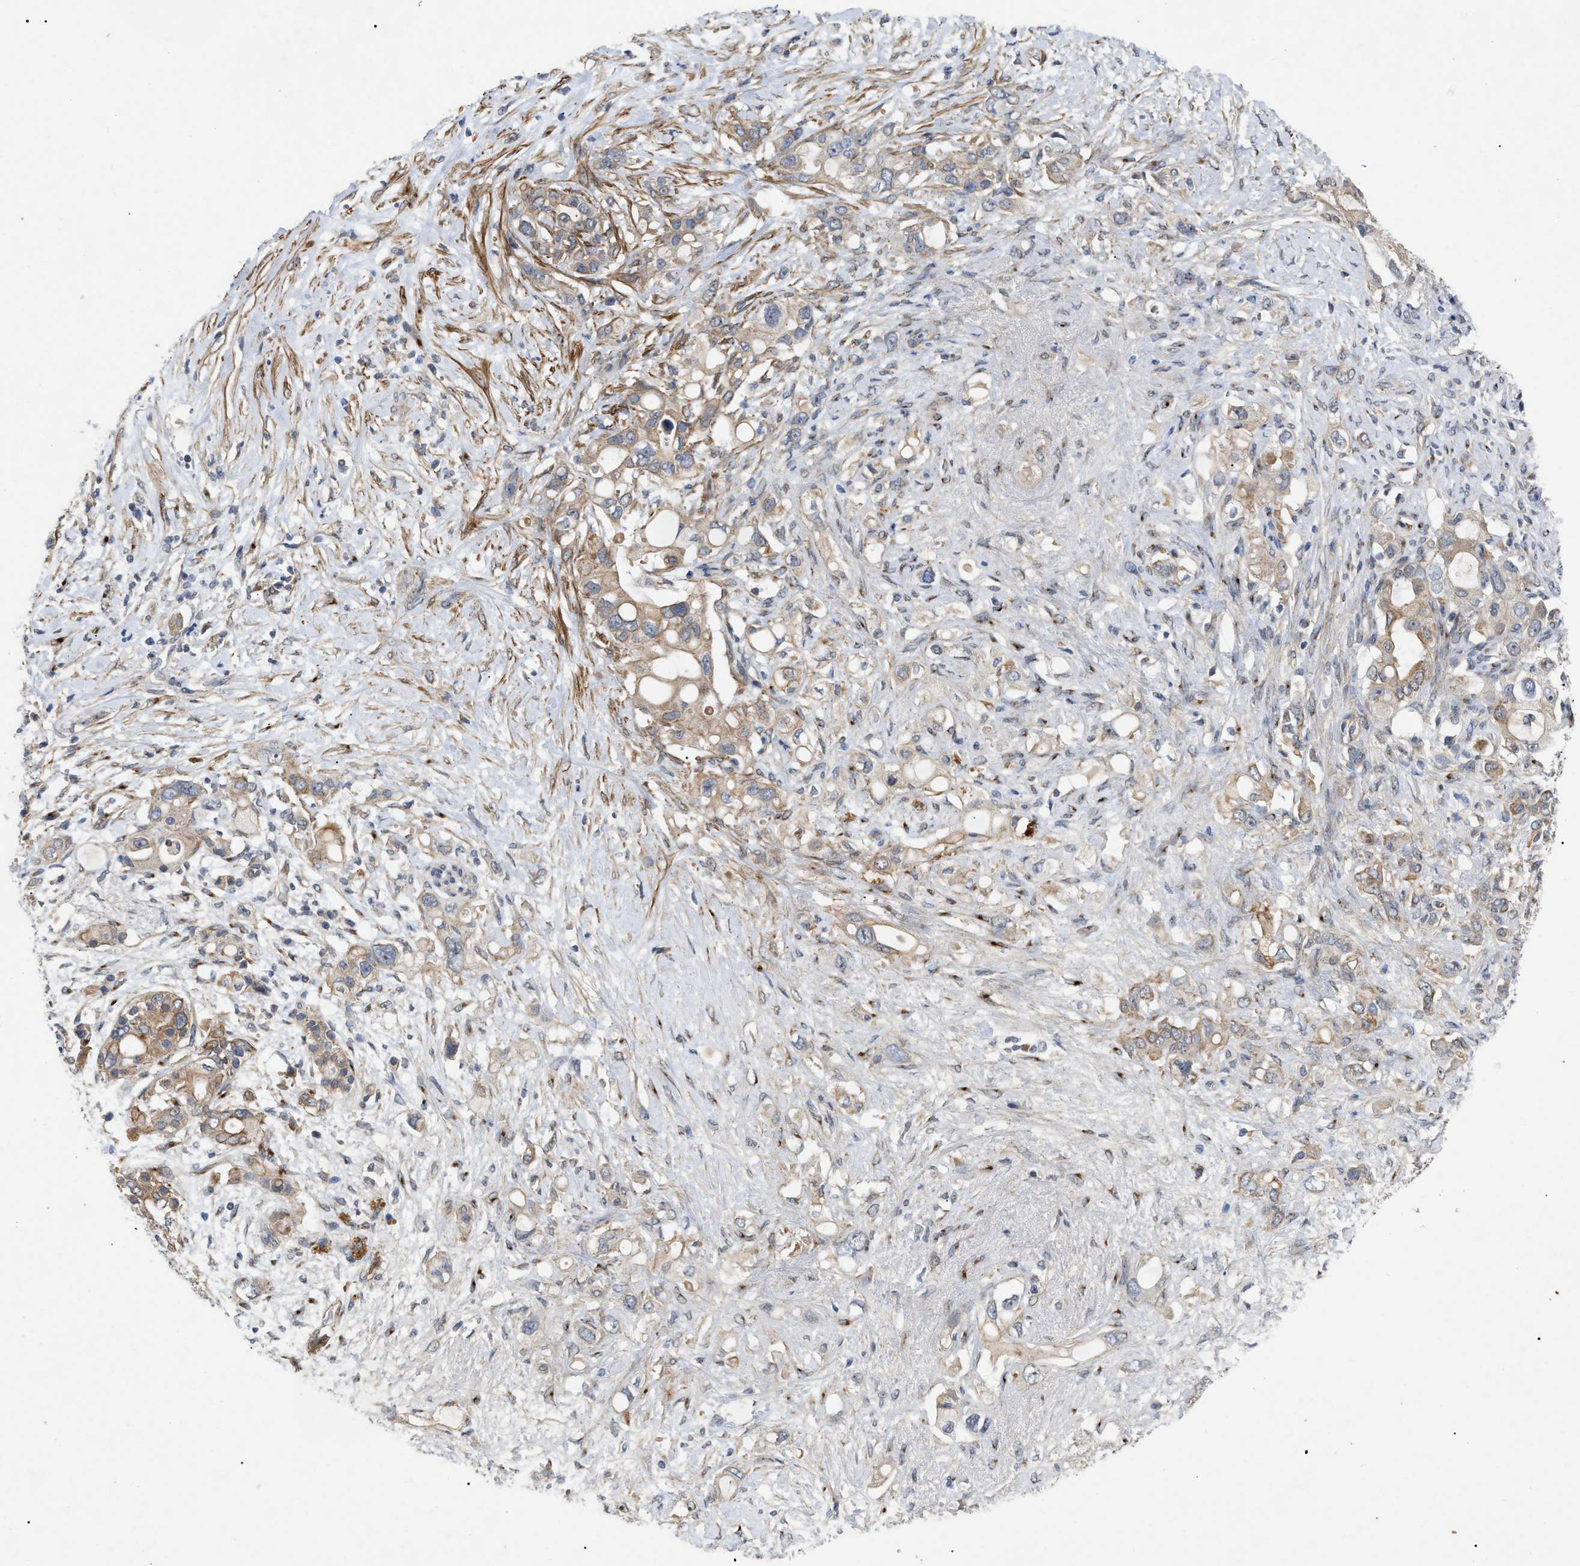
{"staining": {"intensity": "weak", "quantity": "<25%", "location": "cytoplasmic/membranous"}, "tissue": "pancreatic cancer", "cell_type": "Tumor cells", "image_type": "cancer", "snomed": [{"axis": "morphology", "description": "Adenocarcinoma, NOS"}, {"axis": "topography", "description": "Pancreas"}], "caption": "Immunohistochemical staining of human pancreatic adenocarcinoma shows no significant expression in tumor cells.", "gene": "ST6GALNAC6", "patient": {"sex": "female", "age": 56}}